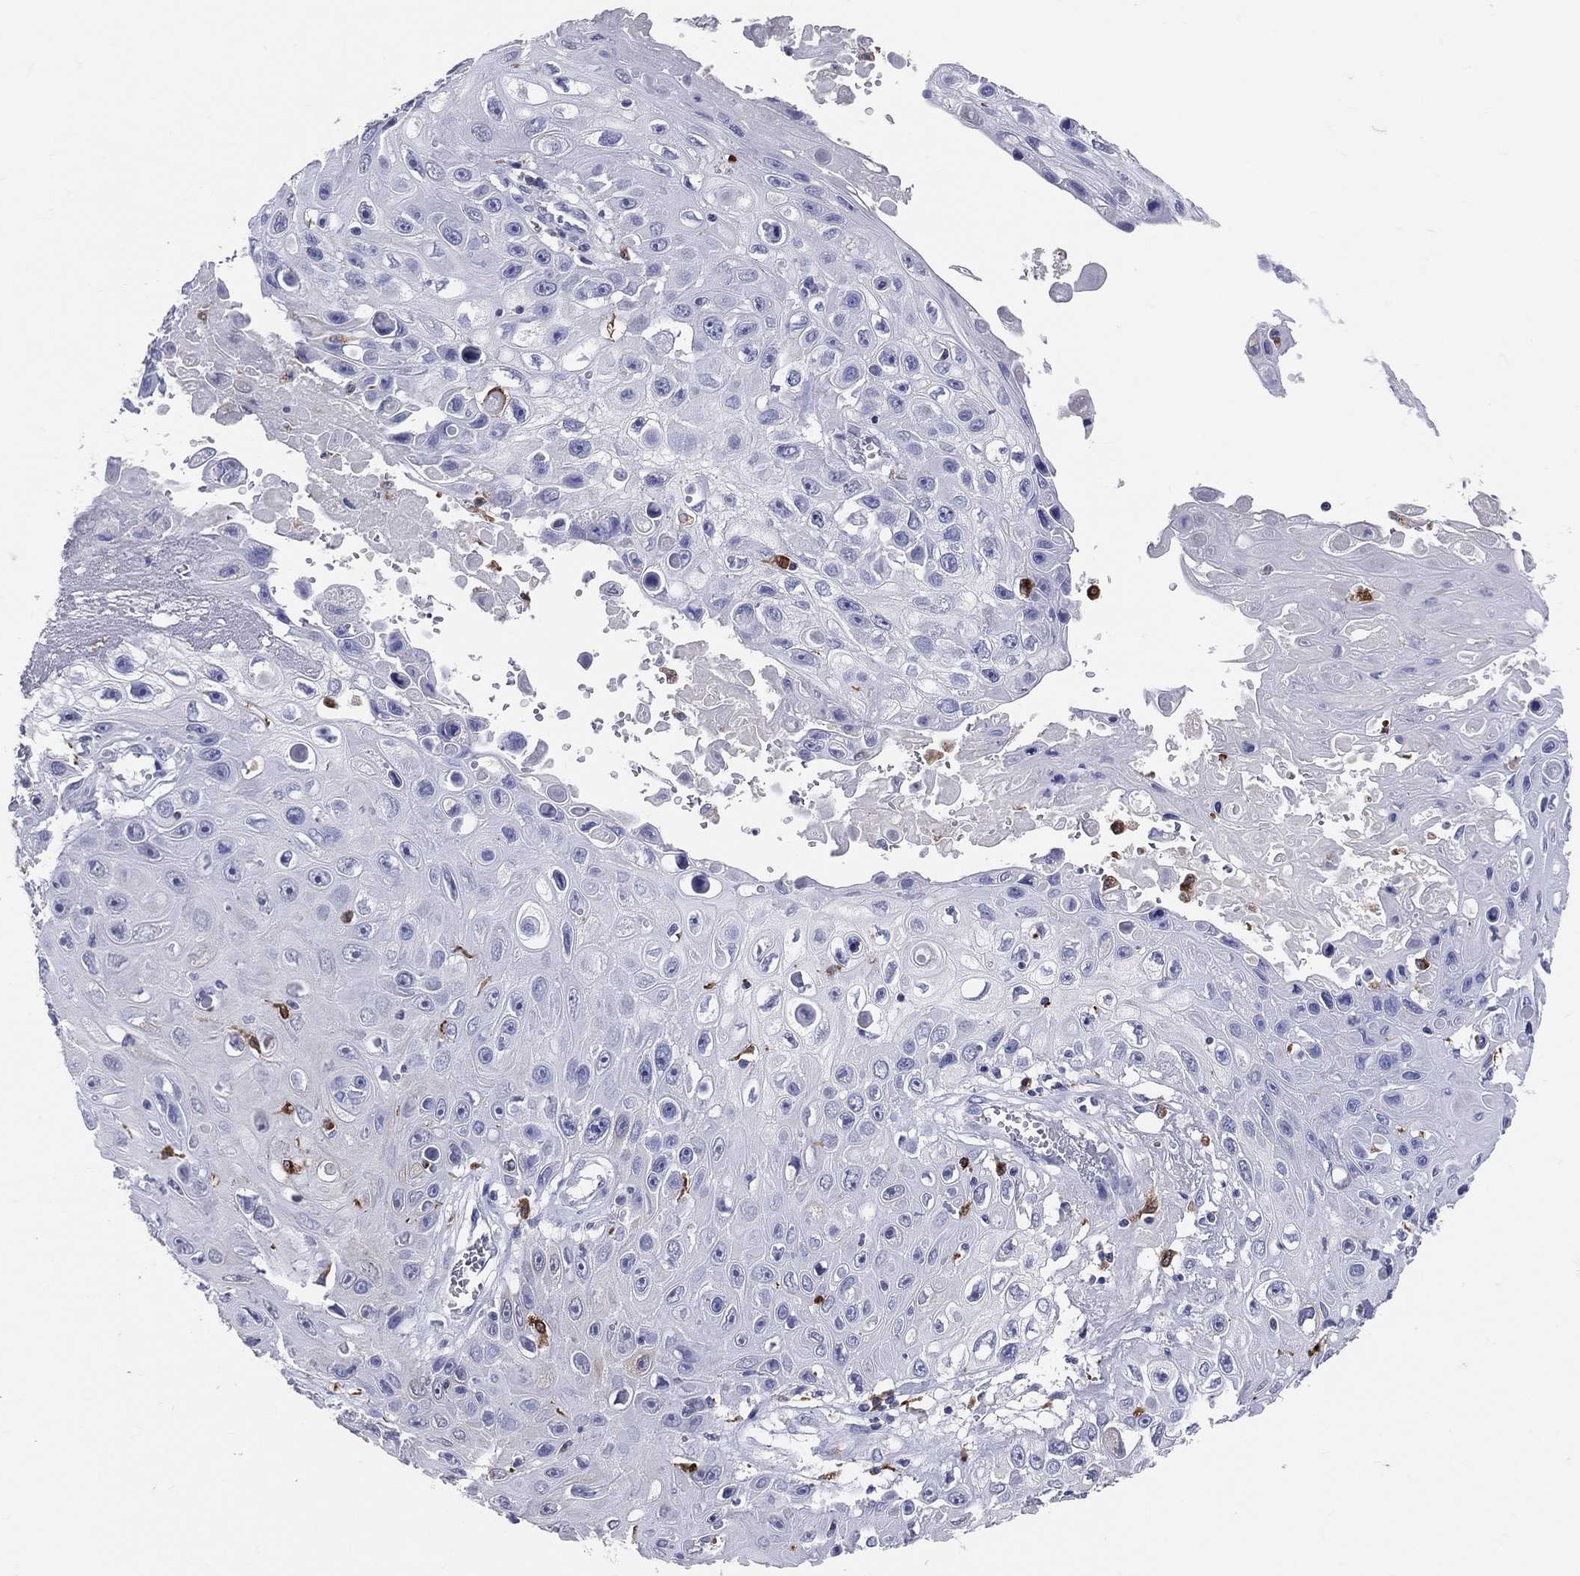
{"staining": {"intensity": "moderate", "quantity": "<25%", "location": "cytoplasmic/membranous"}, "tissue": "skin cancer", "cell_type": "Tumor cells", "image_type": "cancer", "snomed": [{"axis": "morphology", "description": "Squamous cell carcinoma, NOS"}, {"axis": "topography", "description": "Skin"}], "caption": "High-power microscopy captured an immunohistochemistry image of skin cancer (squamous cell carcinoma), revealing moderate cytoplasmic/membranous positivity in approximately <25% of tumor cells.", "gene": "CD74", "patient": {"sex": "male", "age": 82}}